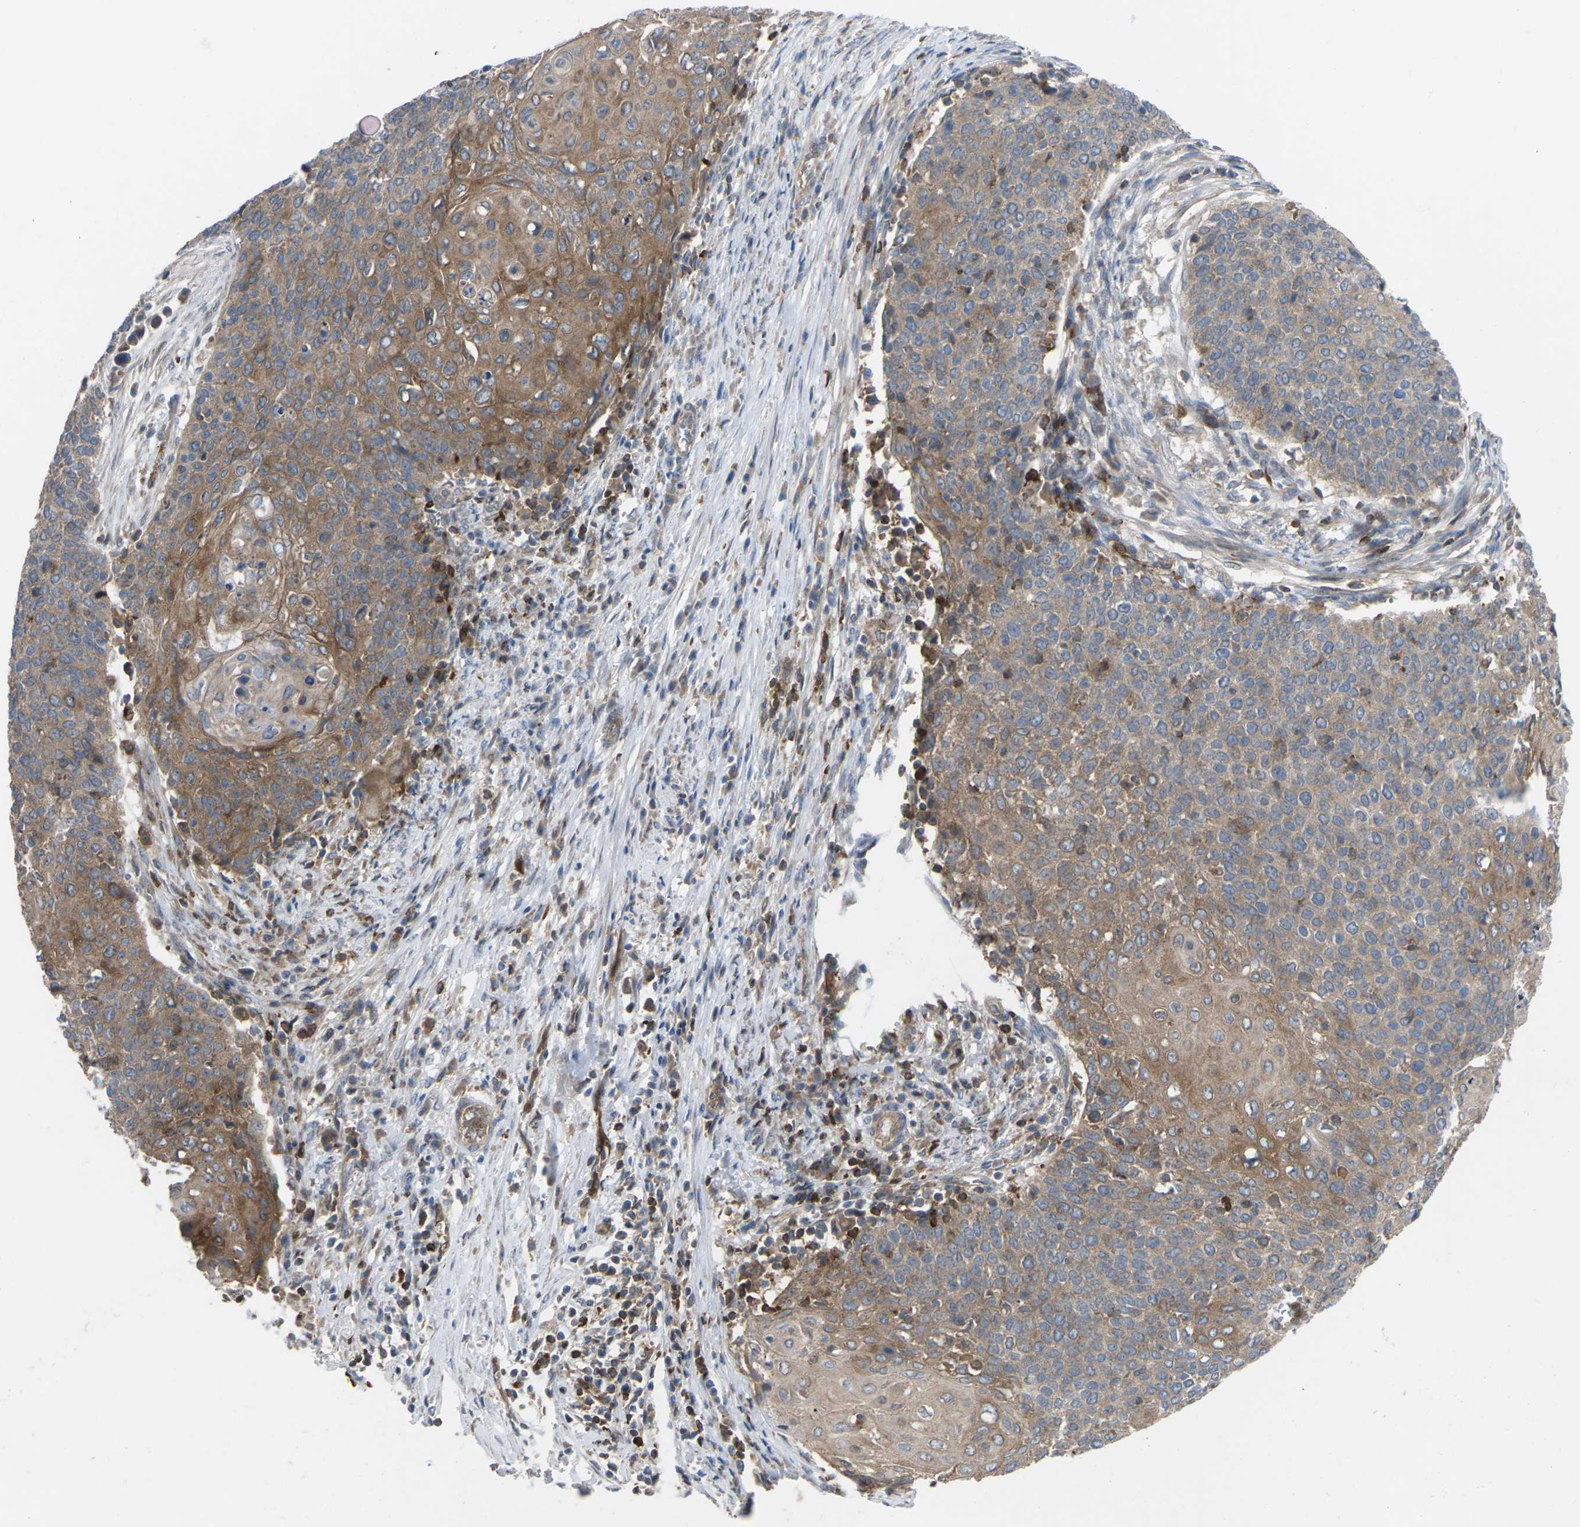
{"staining": {"intensity": "moderate", "quantity": ">75%", "location": "cytoplasmic/membranous"}, "tissue": "cervical cancer", "cell_type": "Tumor cells", "image_type": "cancer", "snomed": [{"axis": "morphology", "description": "Squamous cell carcinoma, NOS"}, {"axis": "topography", "description": "Cervix"}], "caption": "This histopathology image shows immunohistochemistry staining of cervical squamous cell carcinoma, with medium moderate cytoplasmic/membranous staining in about >75% of tumor cells.", "gene": "TIAM1", "patient": {"sex": "female", "age": 39}}